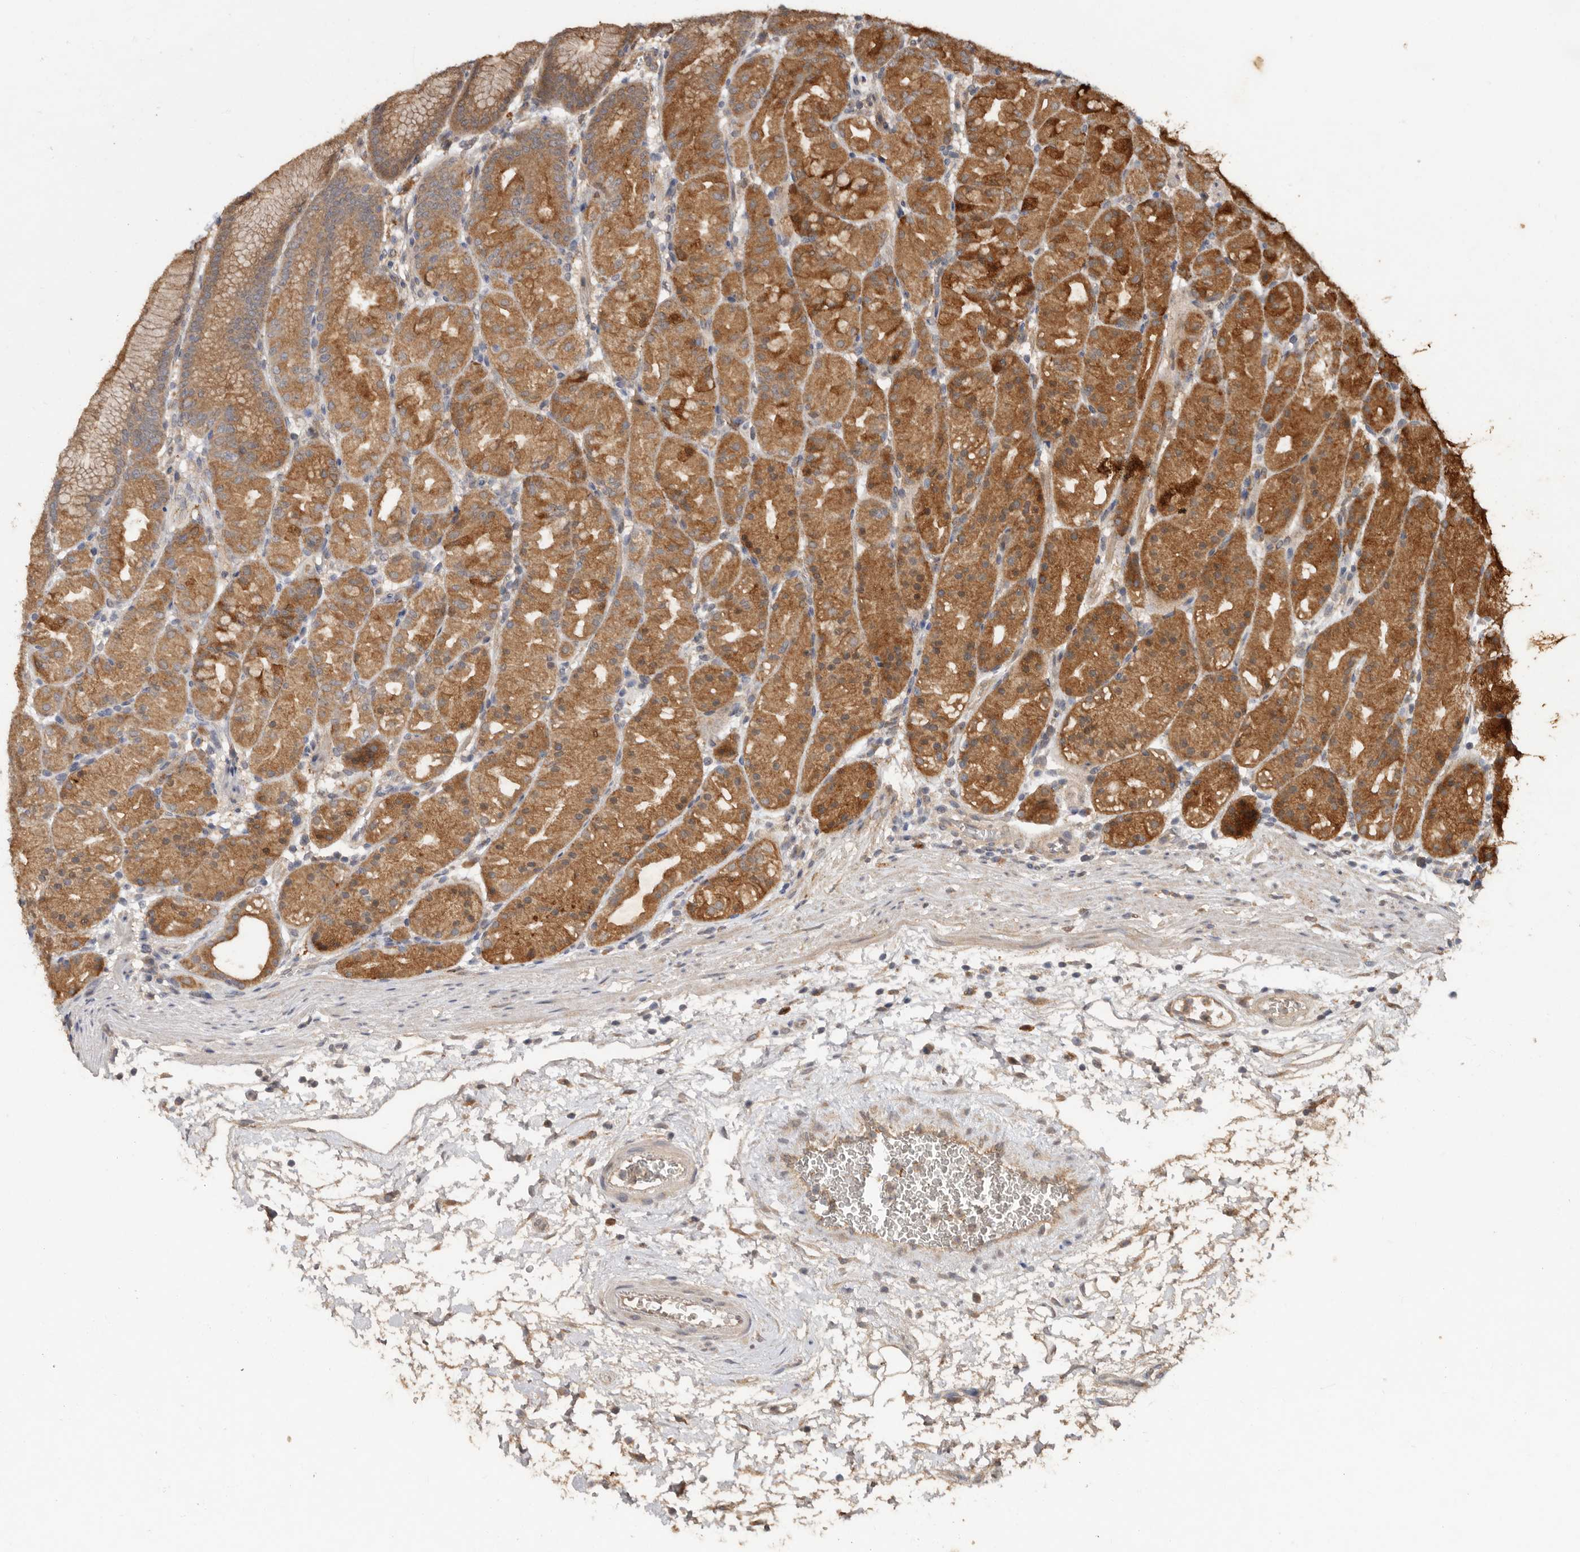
{"staining": {"intensity": "strong", "quantity": ">75%", "location": "cytoplasmic/membranous"}, "tissue": "stomach", "cell_type": "Glandular cells", "image_type": "normal", "snomed": [{"axis": "morphology", "description": "Normal tissue, NOS"}, {"axis": "topography", "description": "Stomach, upper"}], "caption": "This photomicrograph reveals IHC staining of benign human stomach, with high strong cytoplasmic/membranous positivity in about >75% of glandular cells.", "gene": "RSPO2", "patient": {"sex": "male", "age": 48}}